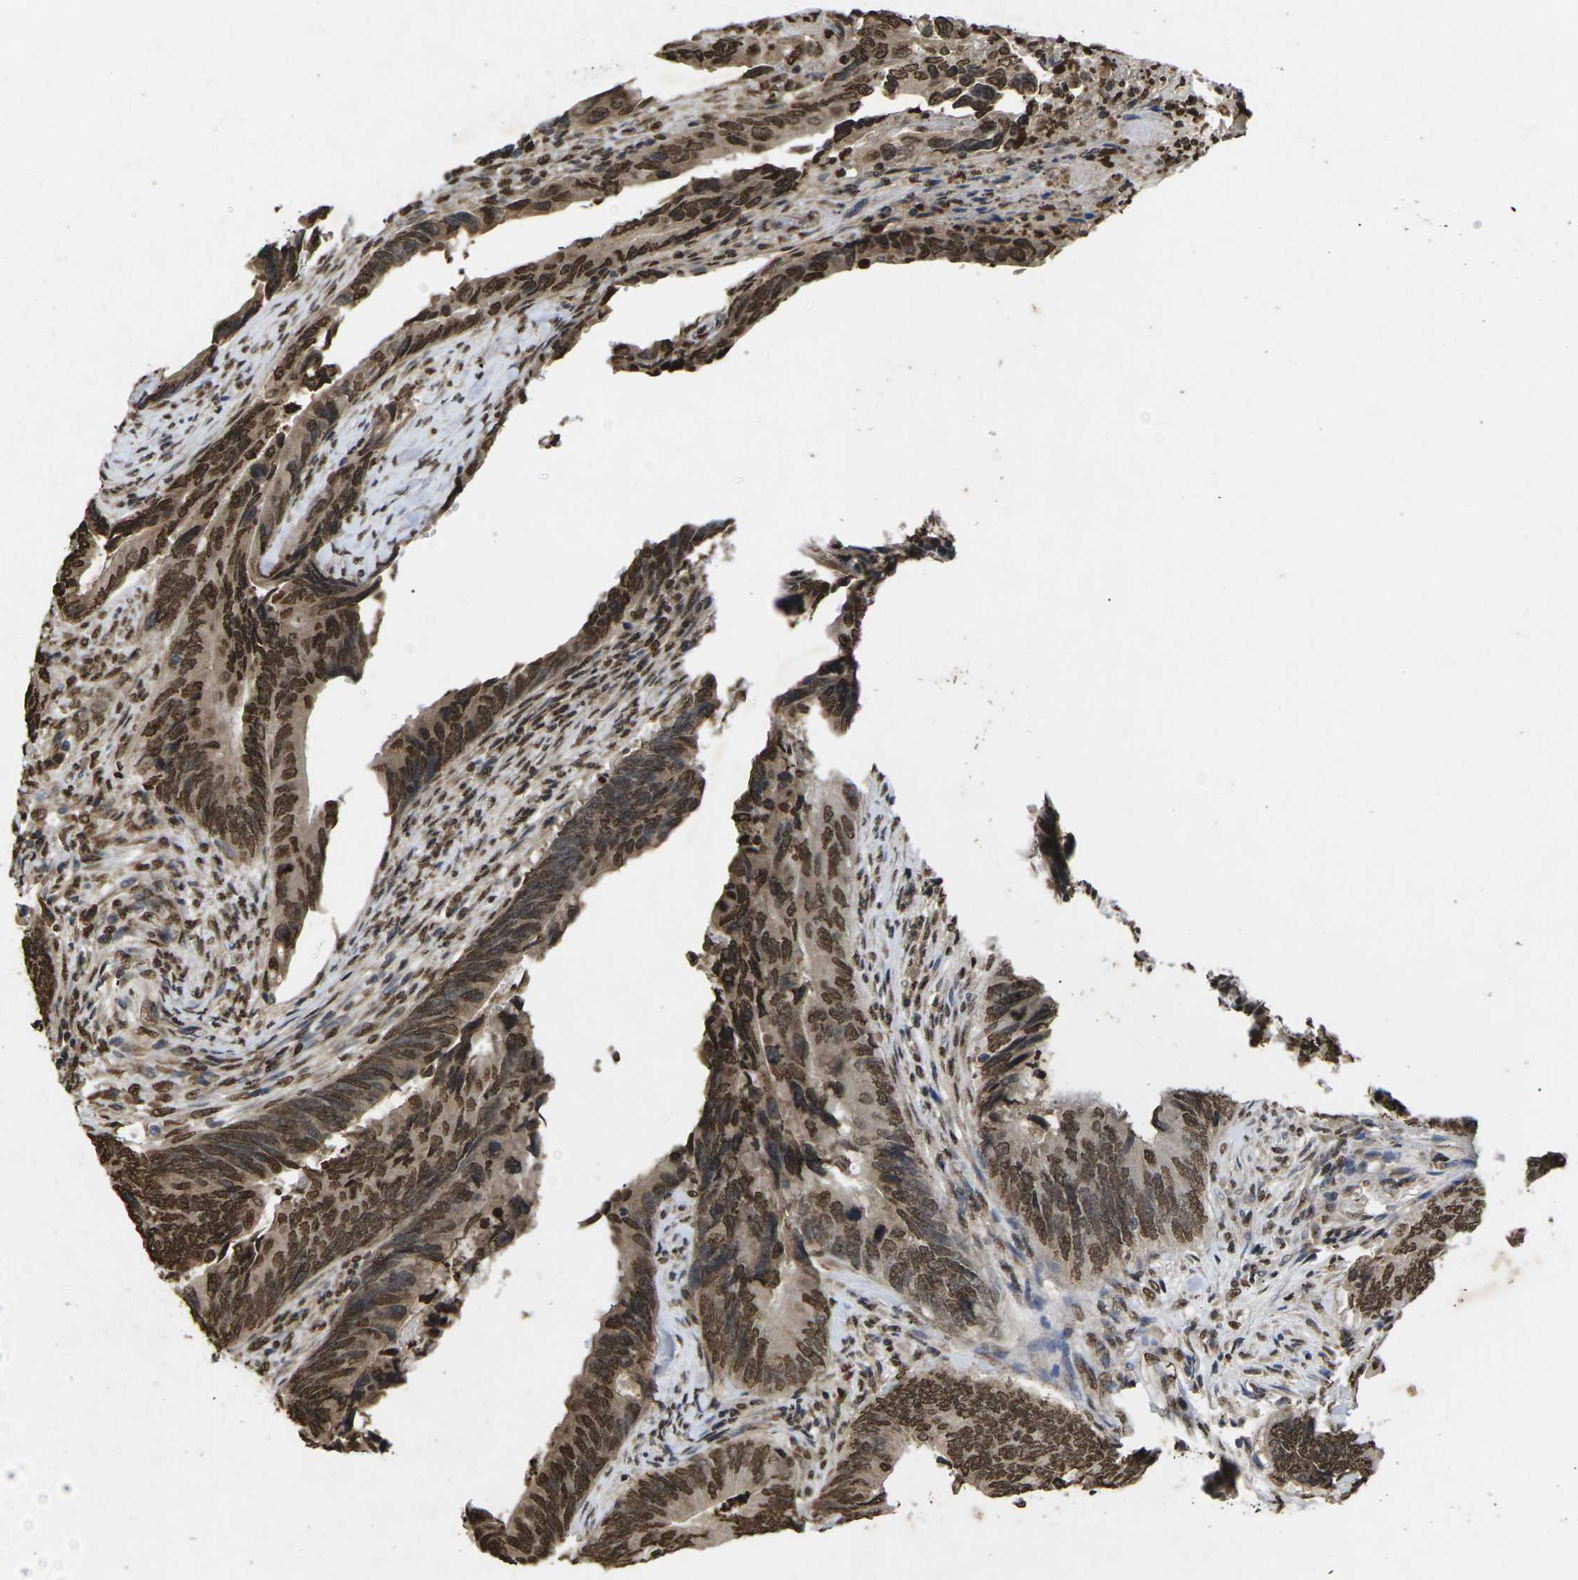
{"staining": {"intensity": "strong", "quantity": ">75%", "location": "nuclear"}, "tissue": "colorectal cancer", "cell_type": "Tumor cells", "image_type": "cancer", "snomed": [{"axis": "morphology", "description": "Normal tissue, NOS"}, {"axis": "morphology", "description": "Adenocarcinoma, NOS"}, {"axis": "topography", "description": "Colon"}], "caption": "This image exhibits adenocarcinoma (colorectal) stained with IHC to label a protein in brown. The nuclear of tumor cells show strong positivity for the protein. Nuclei are counter-stained blue.", "gene": "EMSY", "patient": {"sex": "male", "age": 56}}